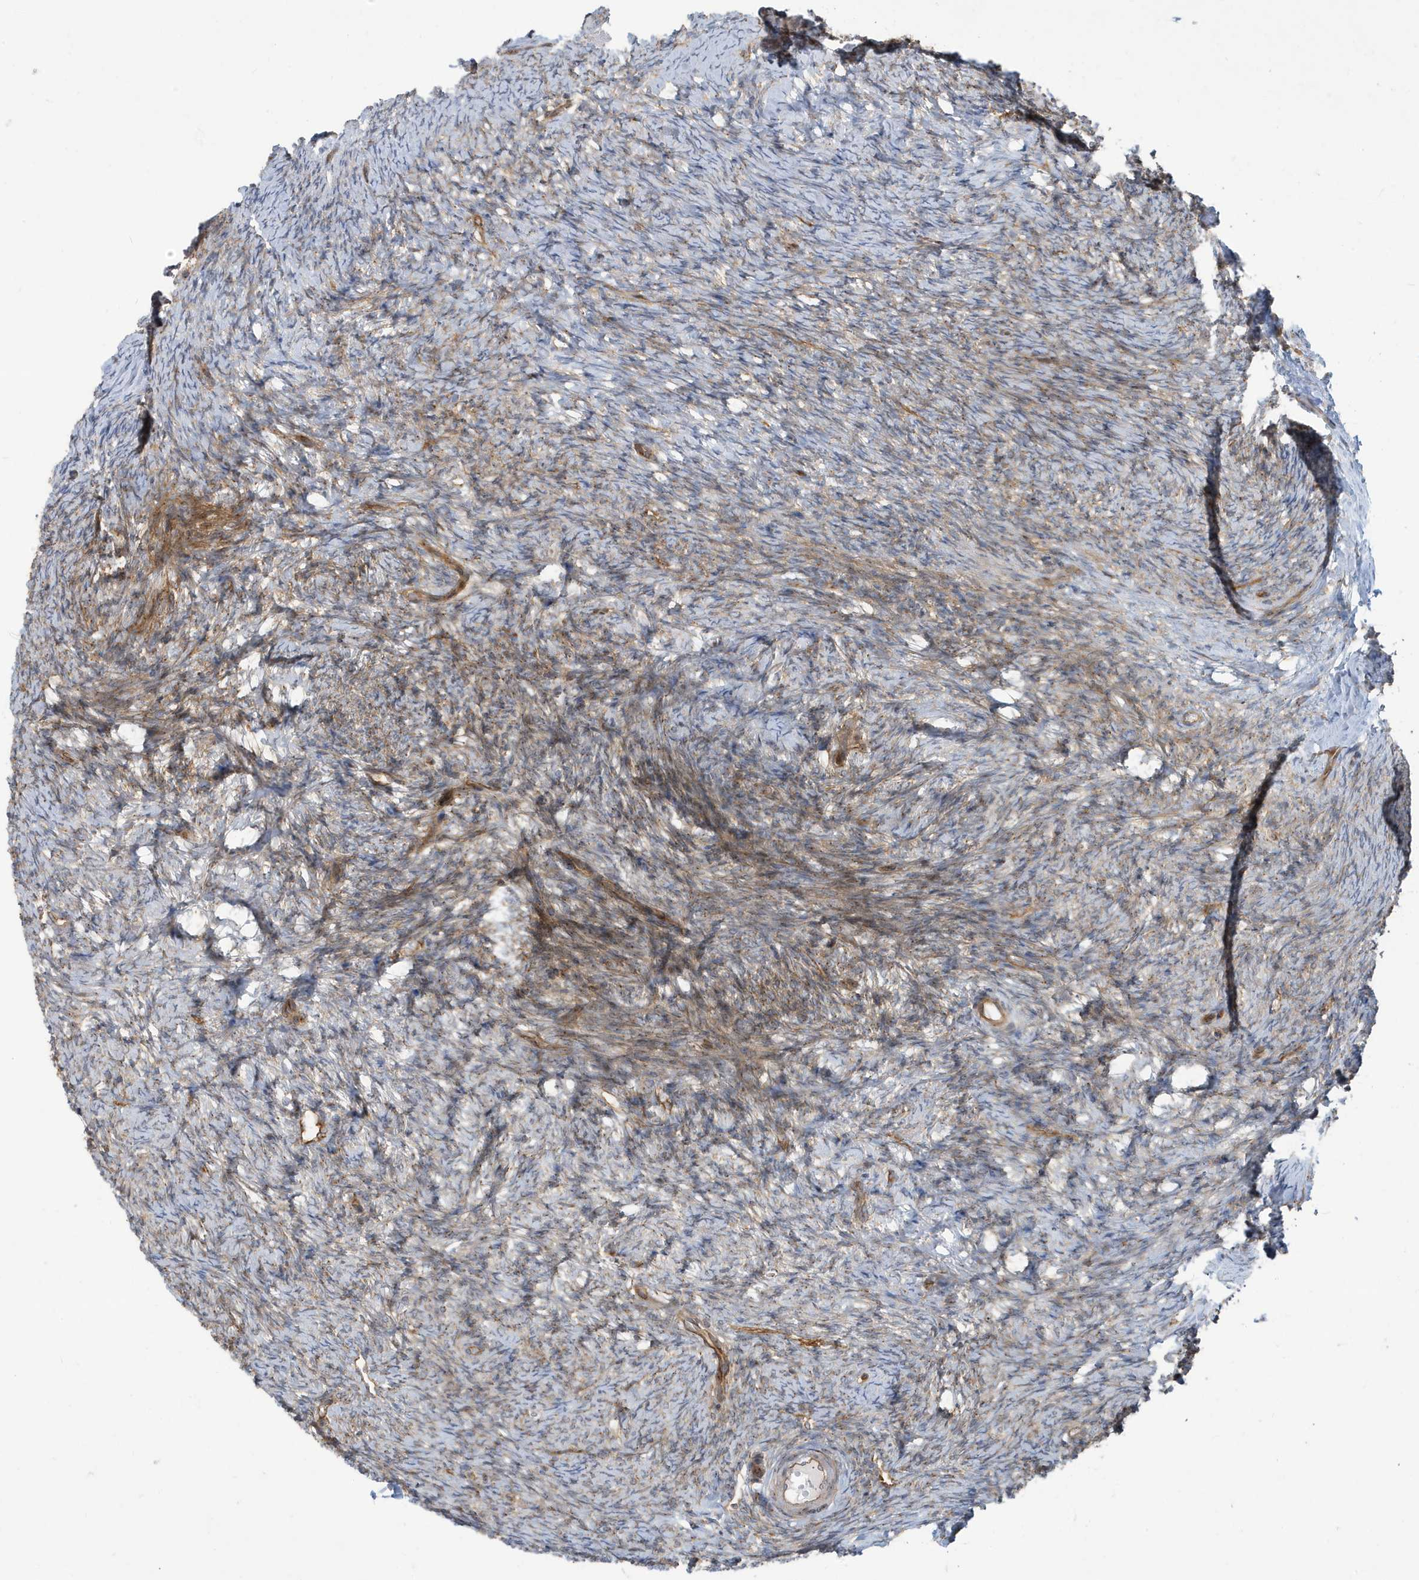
{"staining": {"intensity": "moderate", "quantity": ">75%", "location": "cytoplasmic/membranous"}, "tissue": "ovary", "cell_type": "Follicle cells", "image_type": "normal", "snomed": [{"axis": "morphology", "description": "Normal tissue, NOS"}, {"axis": "morphology", "description": "Cyst, NOS"}, {"axis": "topography", "description": "Ovary"}], "caption": "Immunohistochemistry of benign ovary exhibits medium levels of moderate cytoplasmic/membranous staining in about >75% of follicle cells.", "gene": "ATP23", "patient": {"sex": "female", "age": 33}}